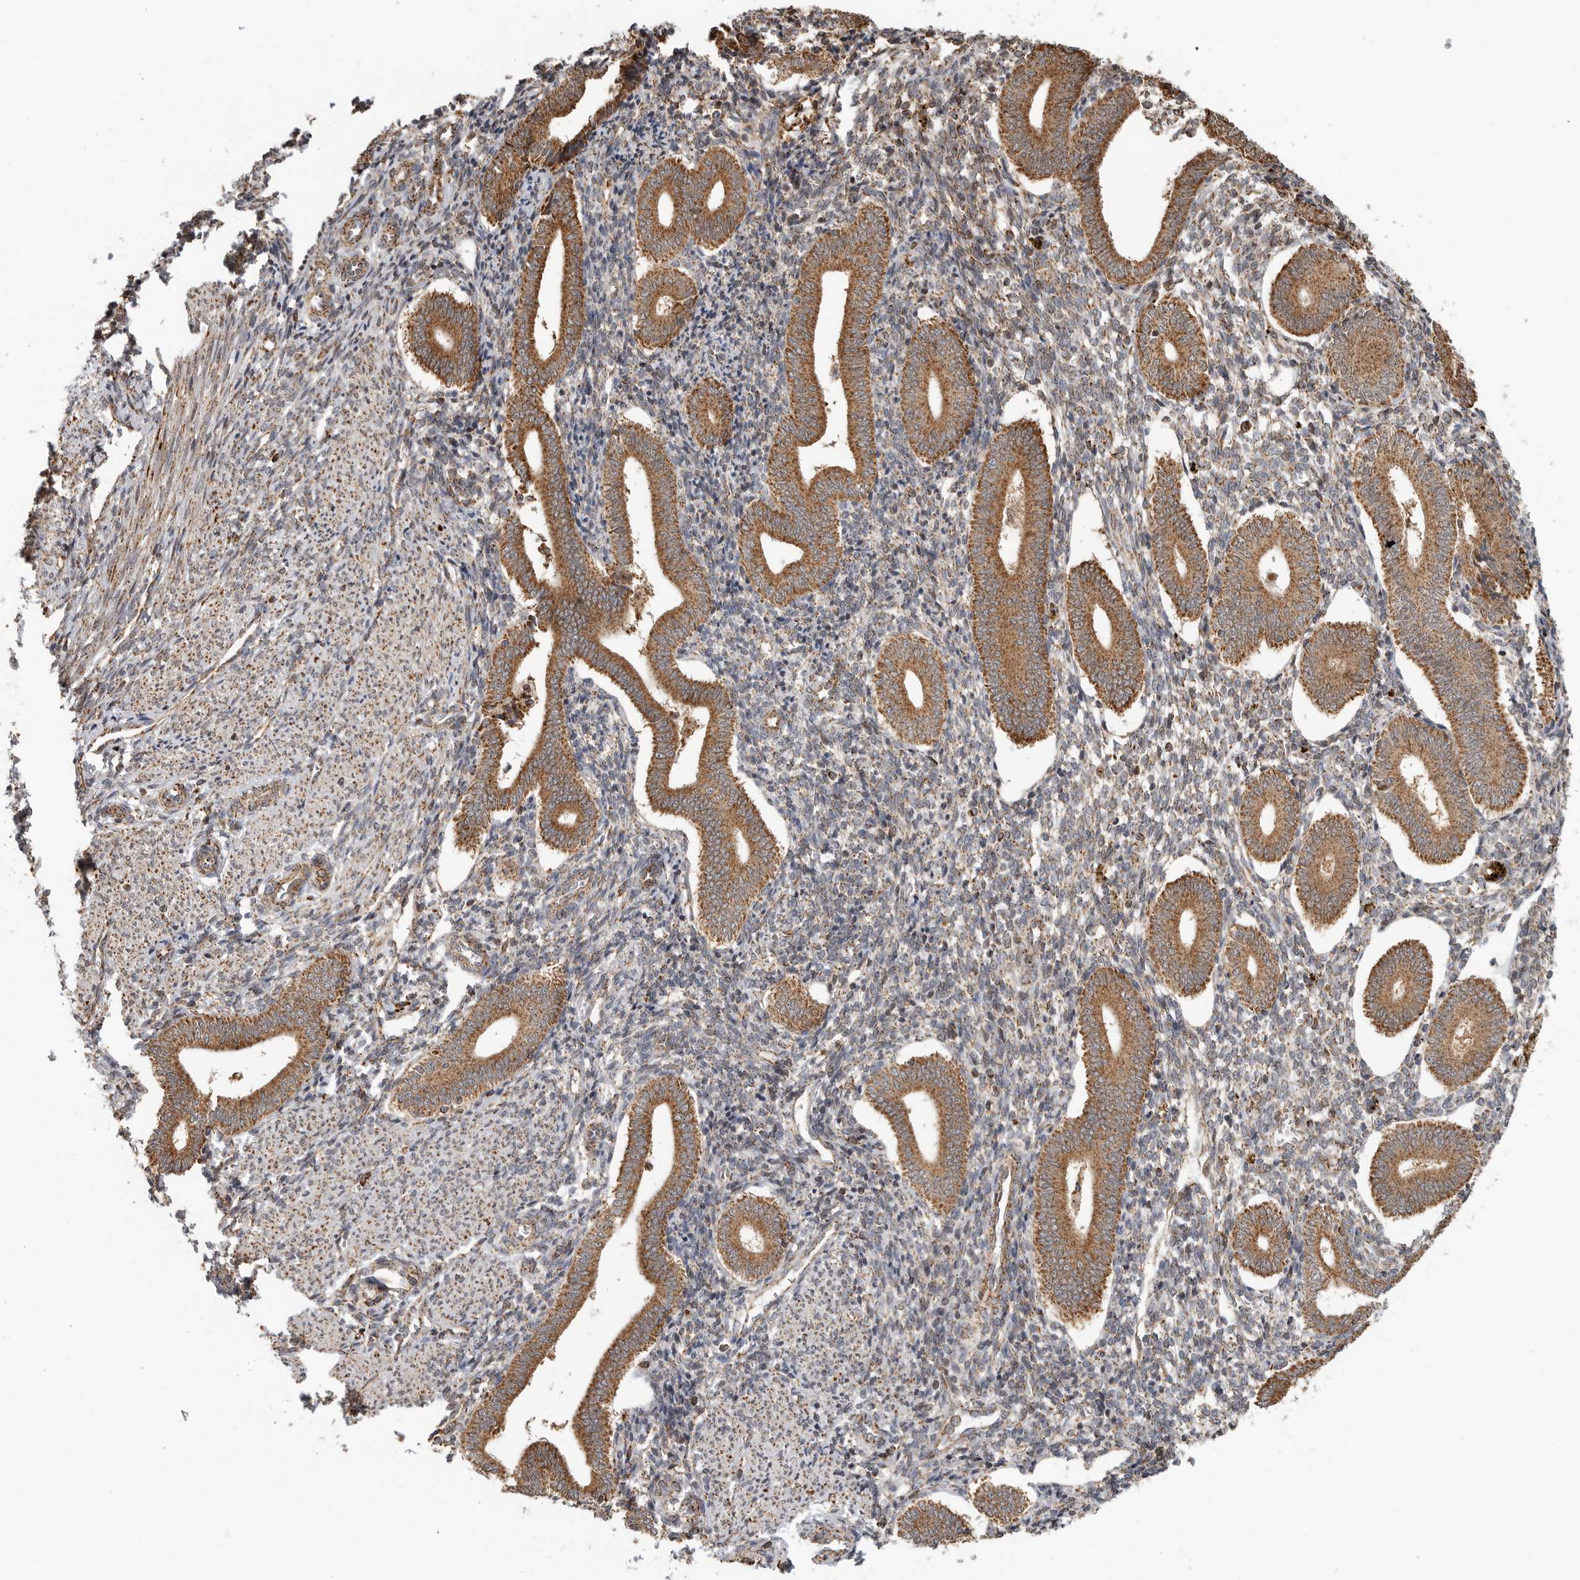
{"staining": {"intensity": "weak", "quantity": ">75%", "location": "cytoplasmic/membranous"}, "tissue": "endometrium", "cell_type": "Cells in endometrial stroma", "image_type": "normal", "snomed": [{"axis": "morphology", "description": "Normal tissue, NOS"}, {"axis": "topography", "description": "Uterus"}, {"axis": "topography", "description": "Endometrium"}], "caption": "Cells in endometrial stroma reveal weak cytoplasmic/membranous expression in about >75% of cells in unremarkable endometrium.", "gene": "GCNT2", "patient": {"sex": "female", "age": 33}}